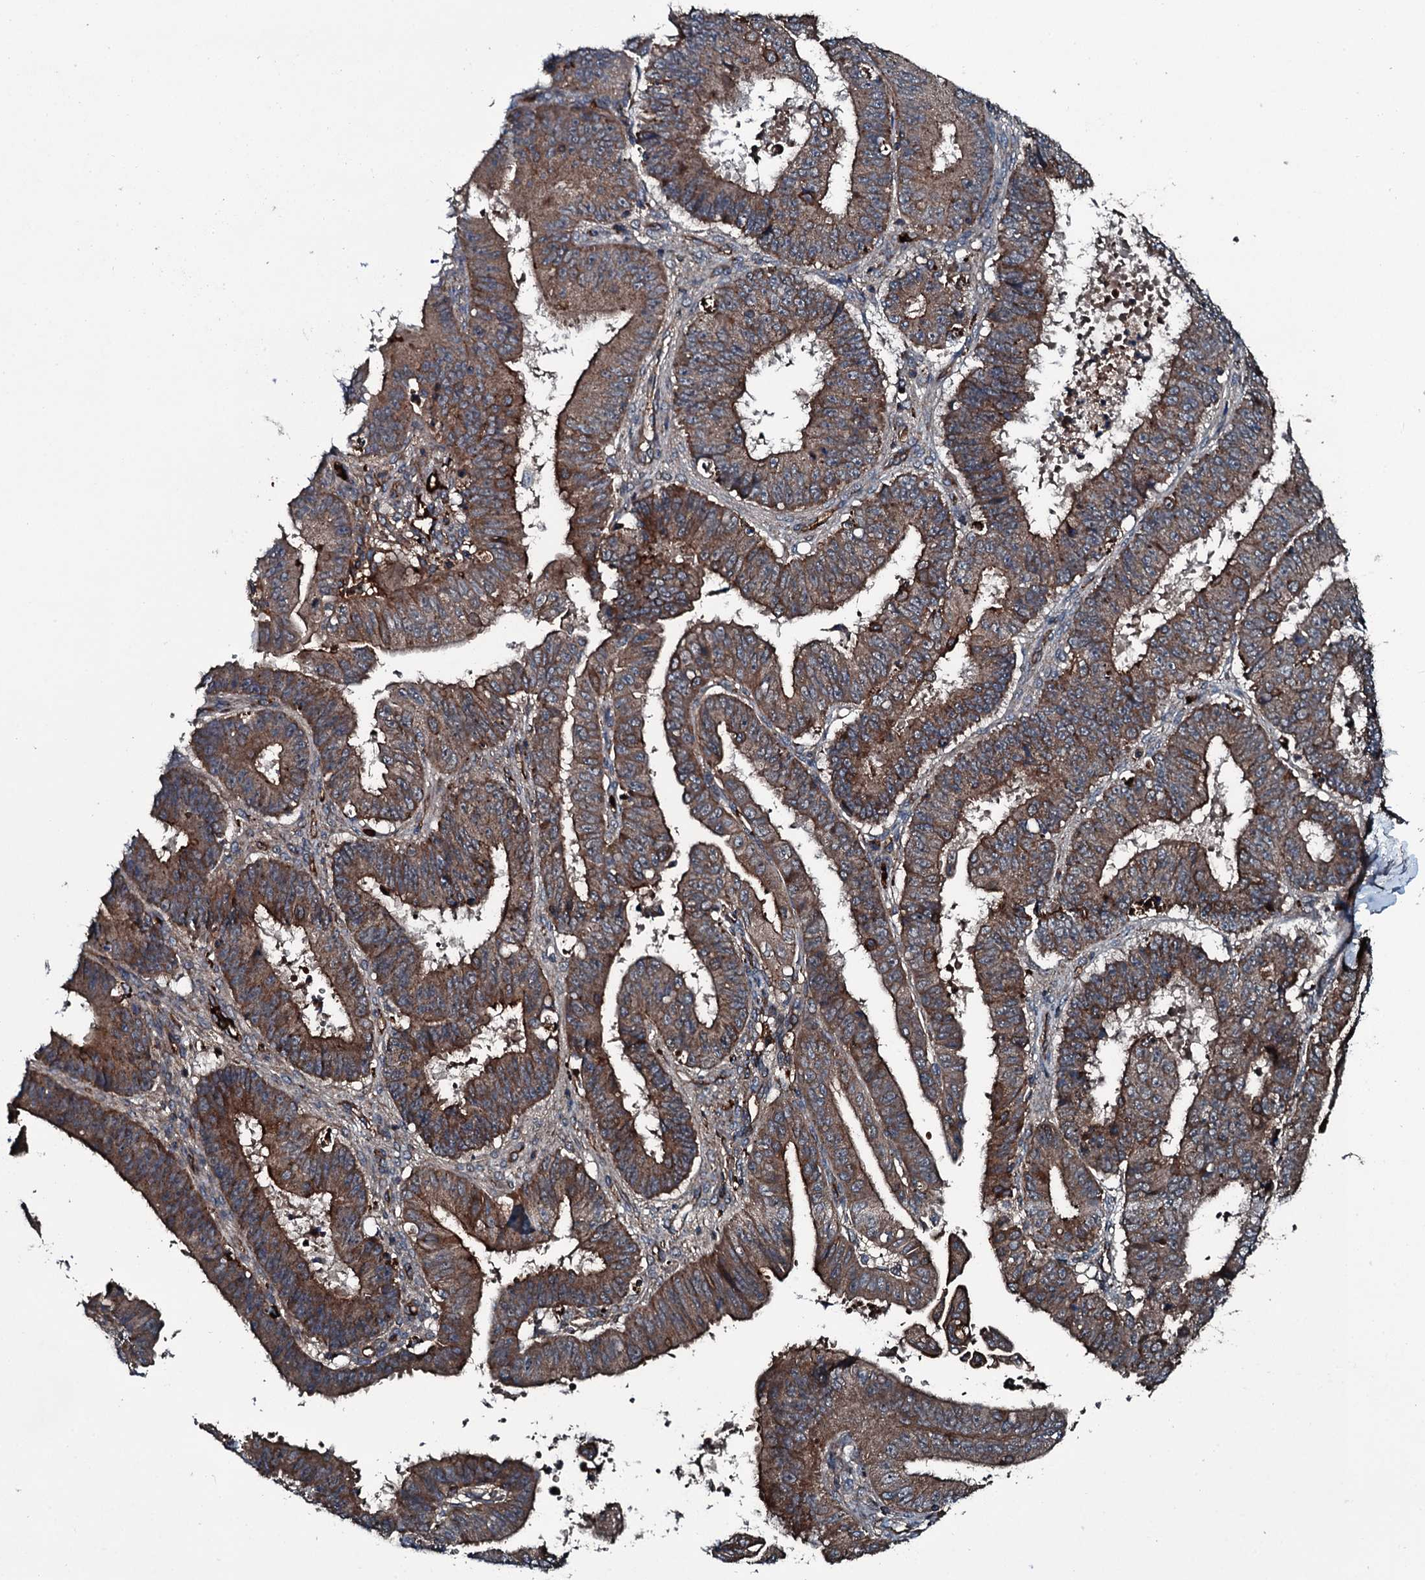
{"staining": {"intensity": "moderate", "quantity": ">75%", "location": "cytoplasmic/membranous"}, "tissue": "ovarian cancer", "cell_type": "Tumor cells", "image_type": "cancer", "snomed": [{"axis": "morphology", "description": "Carcinoma, endometroid"}, {"axis": "topography", "description": "Appendix"}, {"axis": "topography", "description": "Ovary"}], "caption": "The photomicrograph exhibits immunohistochemical staining of ovarian cancer. There is moderate cytoplasmic/membranous expression is appreciated in approximately >75% of tumor cells.", "gene": "TRIM7", "patient": {"sex": "female", "age": 42}}